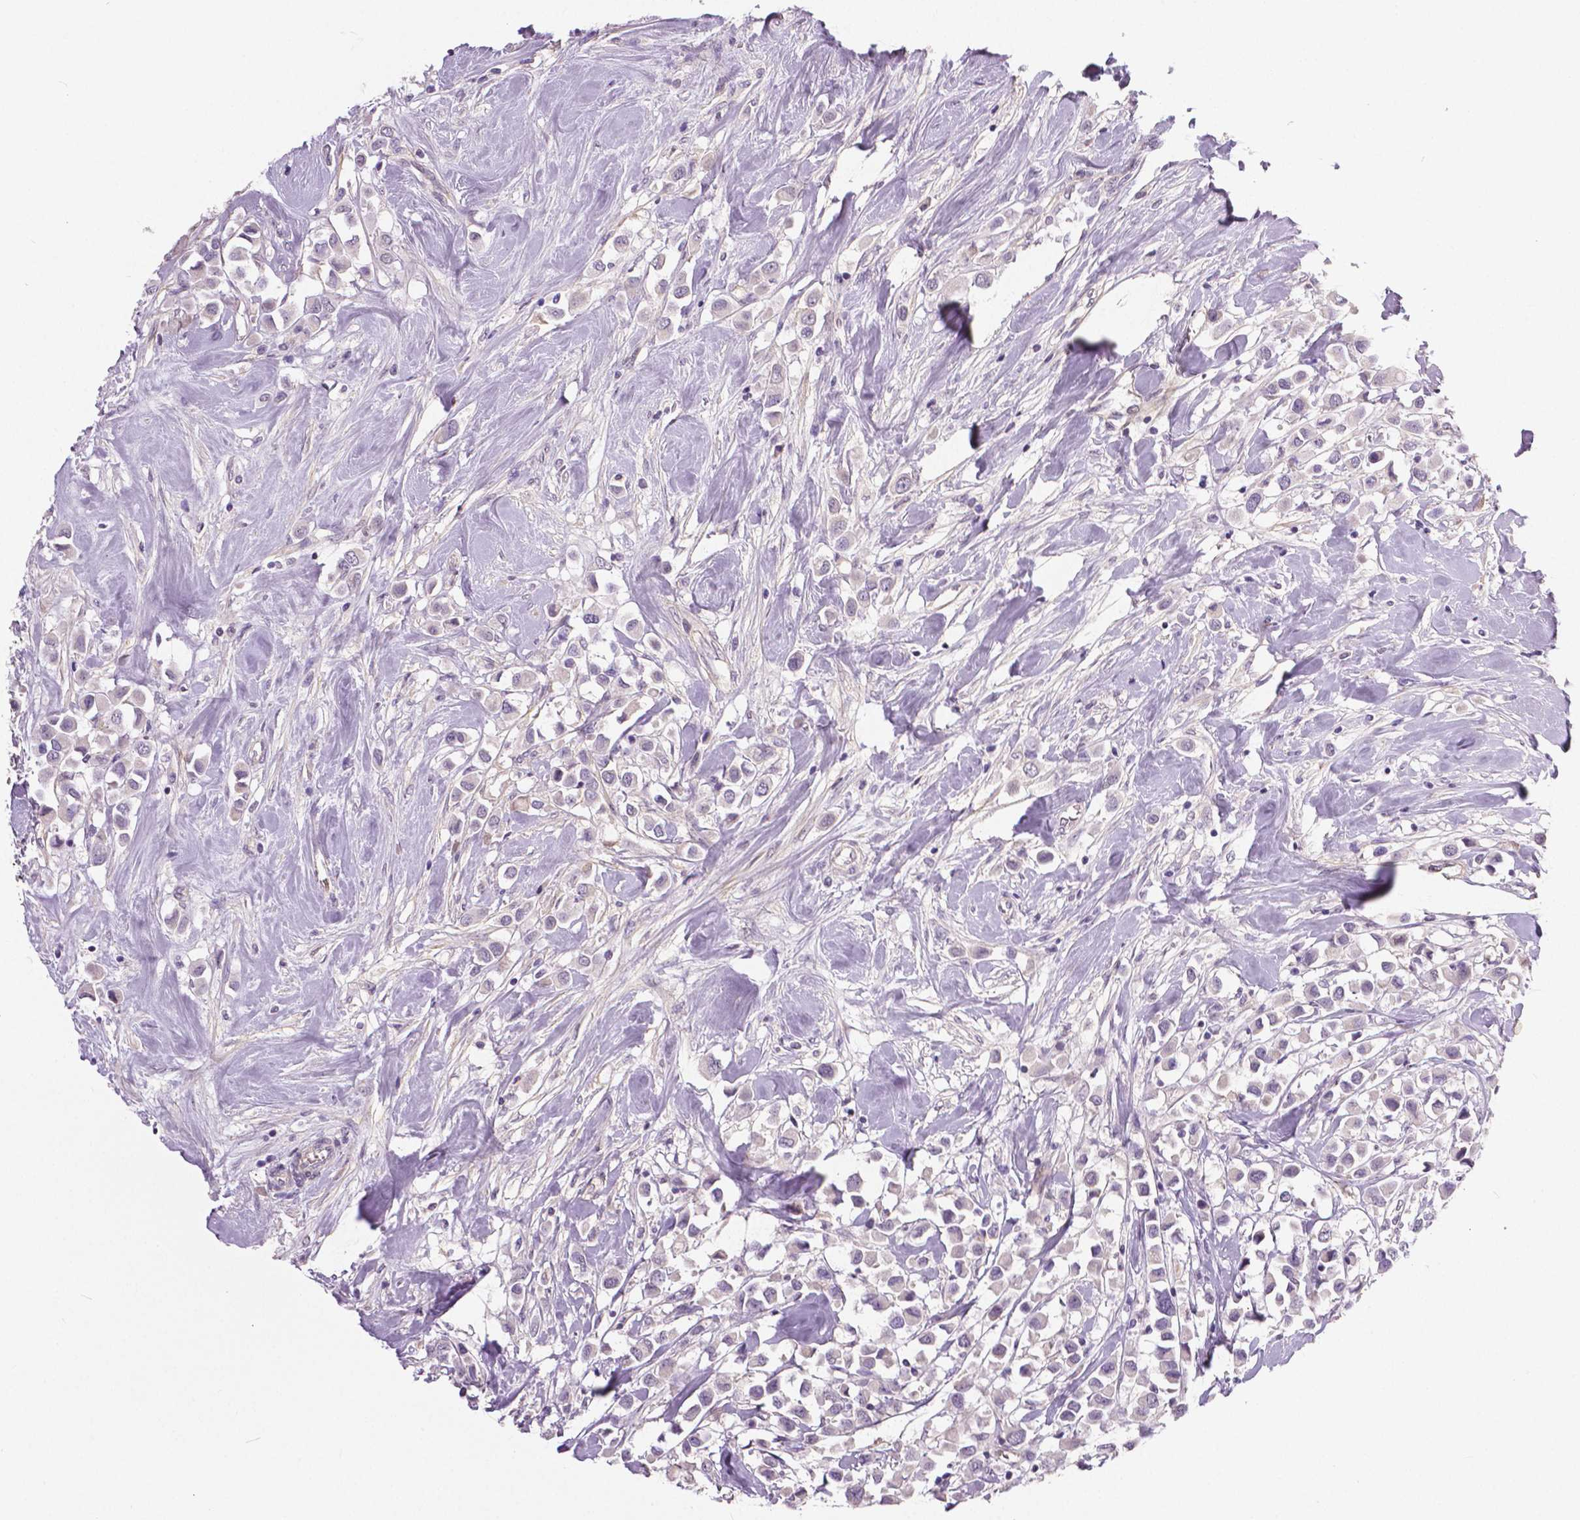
{"staining": {"intensity": "negative", "quantity": "none", "location": "none"}, "tissue": "breast cancer", "cell_type": "Tumor cells", "image_type": "cancer", "snomed": [{"axis": "morphology", "description": "Duct carcinoma"}, {"axis": "topography", "description": "Breast"}], "caption": "This is a histopathology image of immunohistochemistry staining of breast infiltrating ductal carcinoma, which shows no positivity in tumor cells.", "gene": "FLT1", "patient": {"sex": "female", "age": 61}}